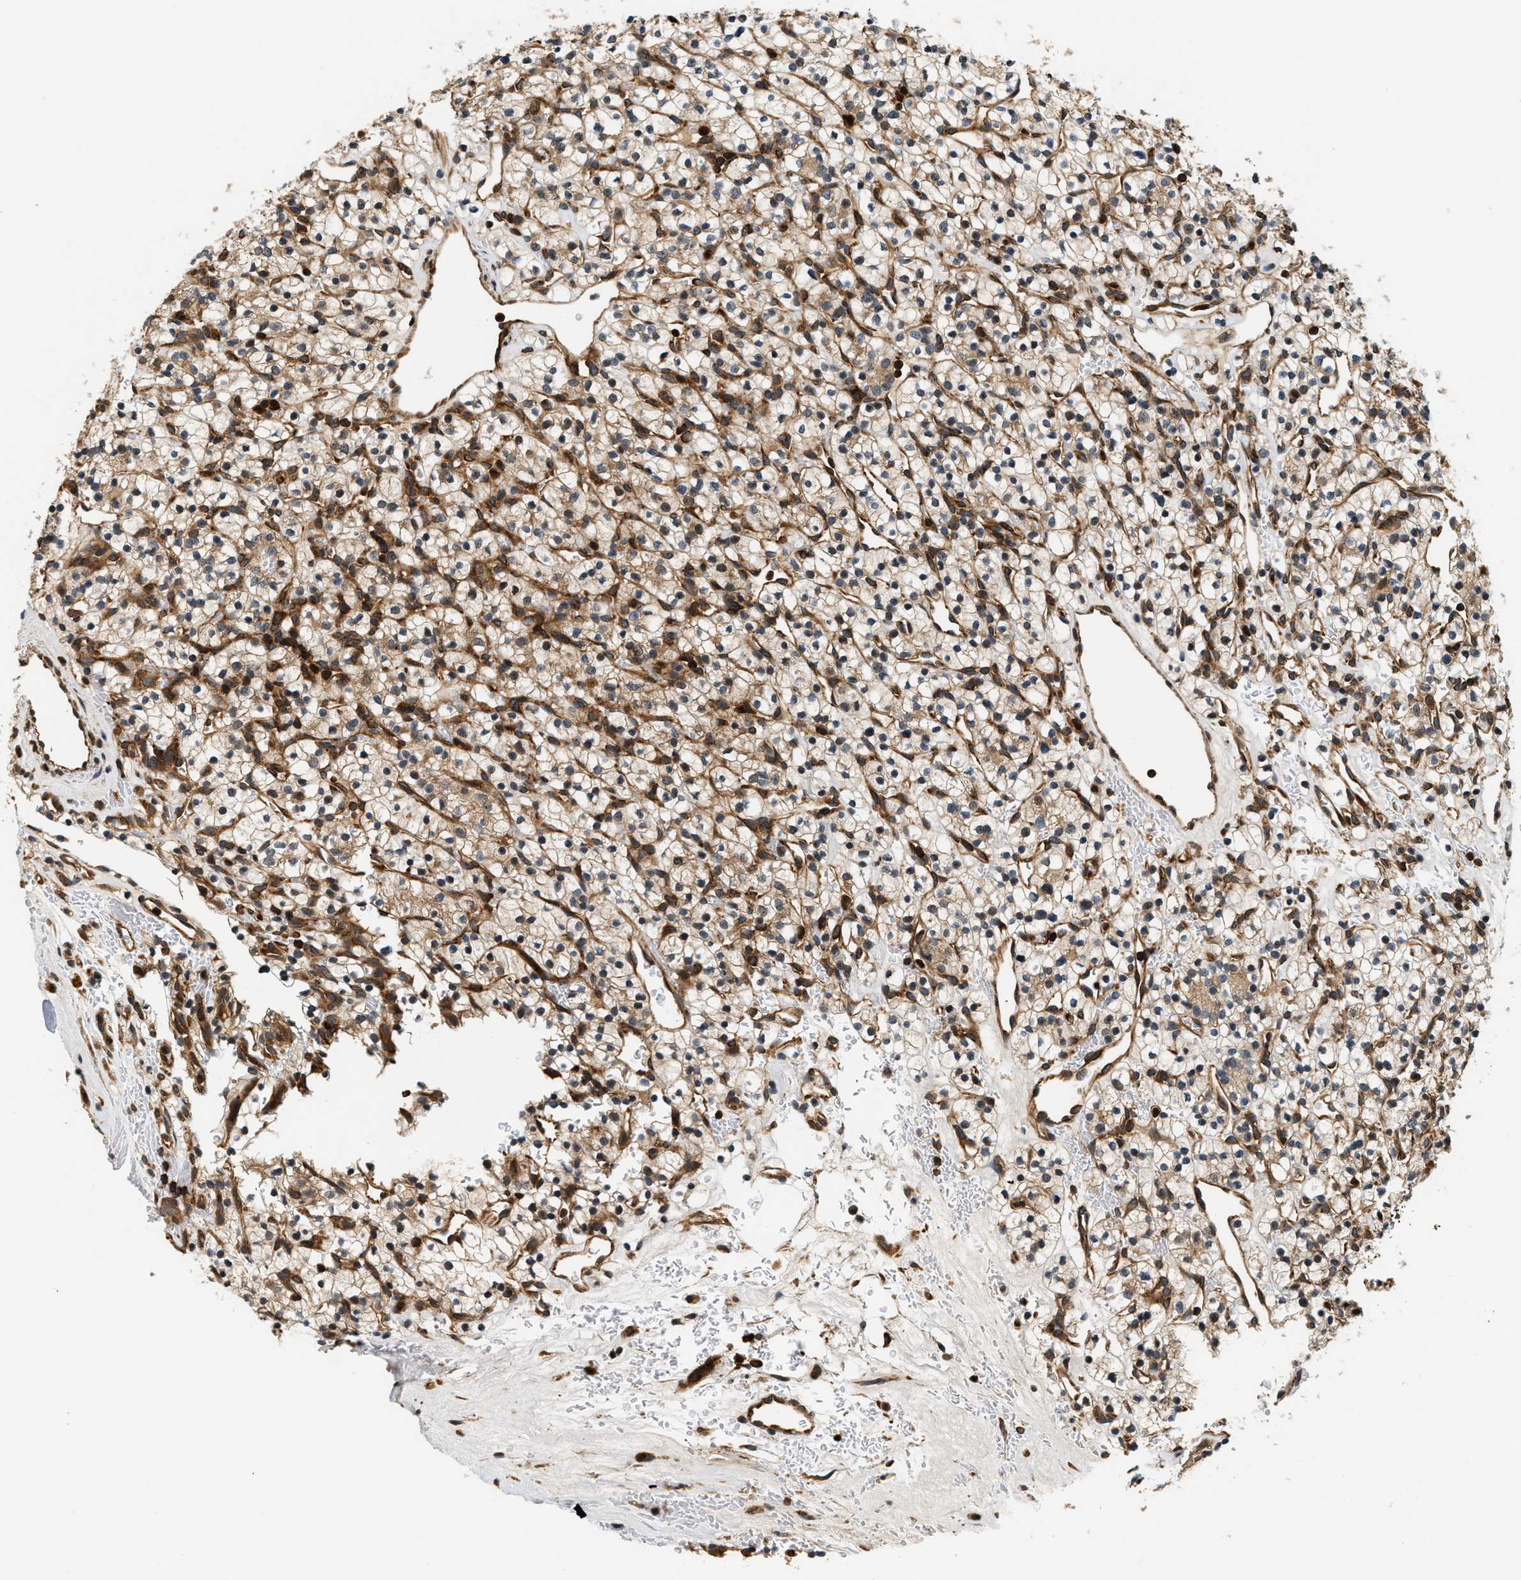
{"staining": {"intensity": "moderate", "quantity": ">75%", "location": "cytoplasmic/membranous"}, "tissue": "renal cancer", "cell_type": "Tumor cells", "image_type": "cancer", "snomed": [{"axis": "morphology", "description": "Adenocarcinoma, NOS"}, {"axis": "topography", "description": "Kidney"}], "caption": "Brown immunohistochemical staining in human adenocarcinoma (renal) displays moderate cytoplasmic/membranous positivity in approximately >75% of tumor cells.", "gene": "SAMD9", "patient": {"sex": "female", "age": 57}}